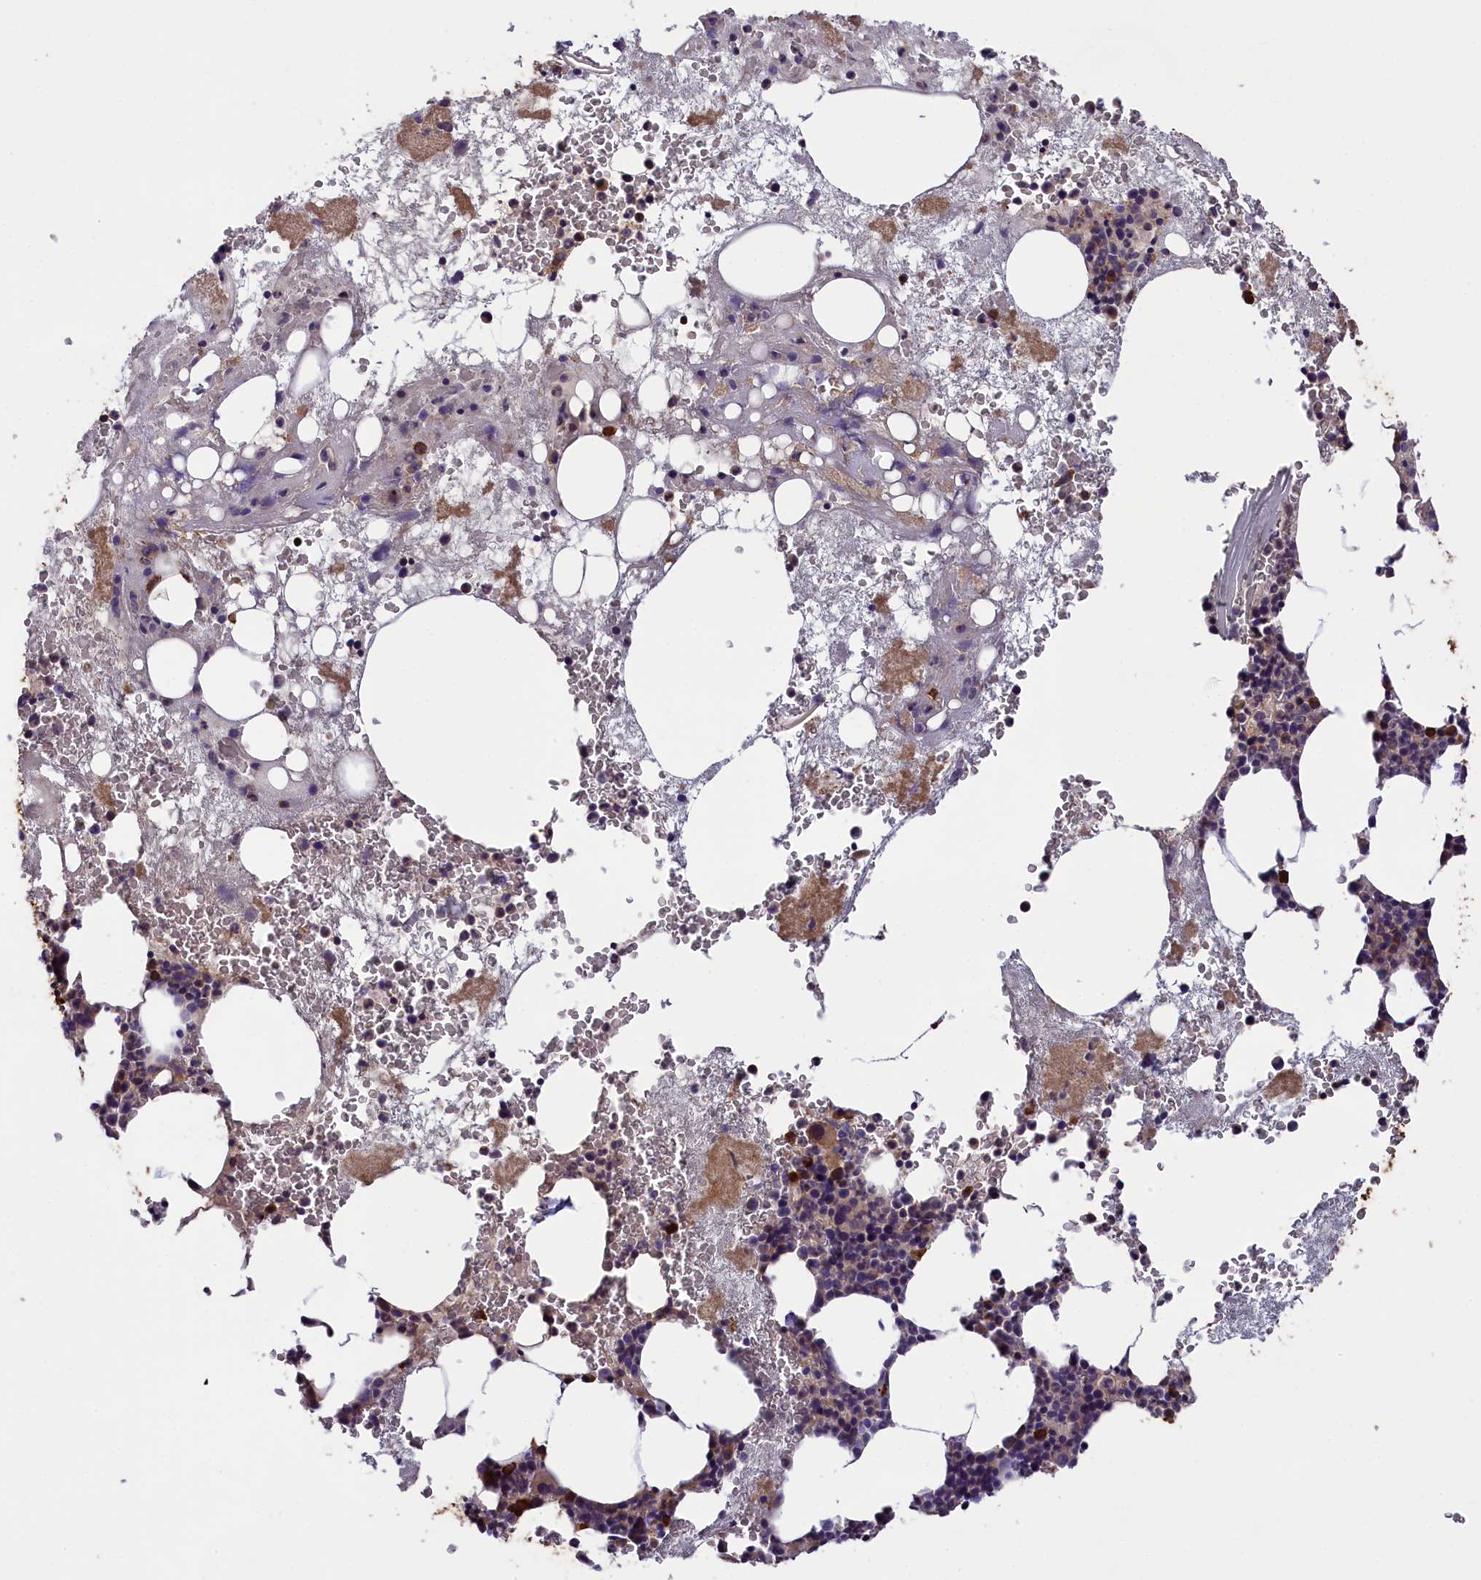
{"staining": {"intensity": "strong", "quantity": "25%-75%", "location": "cytoplasmic/membranous"}, "tissue": "bone marrow", "cell_type": "Hematopoietic cells", "image_type": "normal", "snomed": [{"axis": "morphology", "description": "Normal tissue, NOS"}, {"axis": "topography", "description": "Bone marrow"}], "caption": "About 25%-75% of hematopoietic cells in normal human bone marrow demonstrate strong cytoplasmic/membranous protein expression as visualized by brown immunohistochemical staining.", "gene": "ABCC10", "patient": {"sex": "male", "age": 80}}